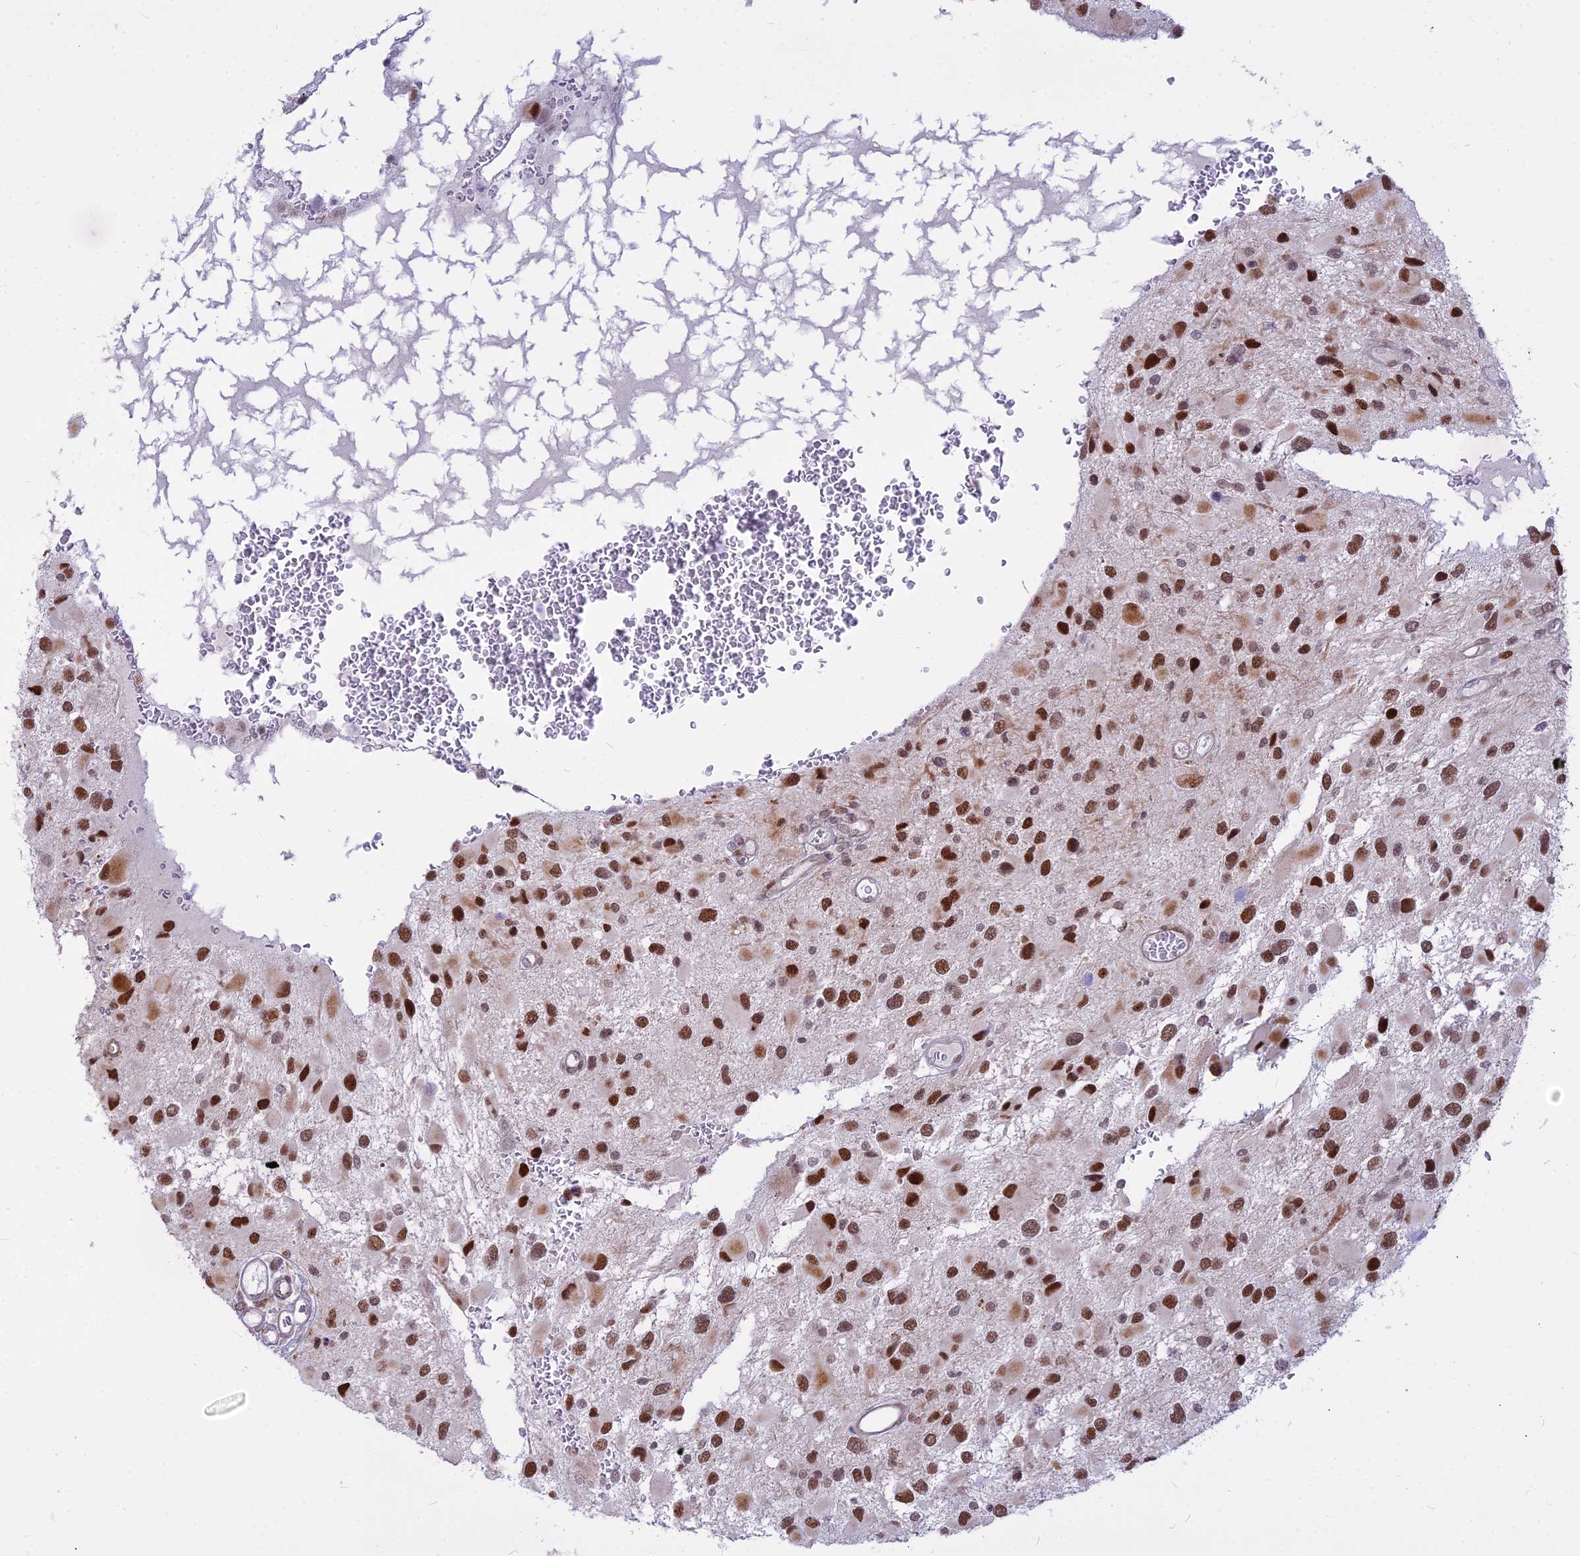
{"staining": {"intensity": "strong", "quantity": ">75%", "location": "nuclear"}, "tissue": "glioma", "cell_type": "Tumor cells", "image_type": "cancer", "snomed": [{"axis": "morphology", "description": "Glioma, malignant, High grade"}, {"axis": "topography", "description": "Brain"}], "caption": "This is an image of IHC staining of high-grade glioma (malignant), which shows strong positivity in the nuclear of tumor cells.", "gene": "ALG10", "patient": {"sex": "male", "age": 53}}